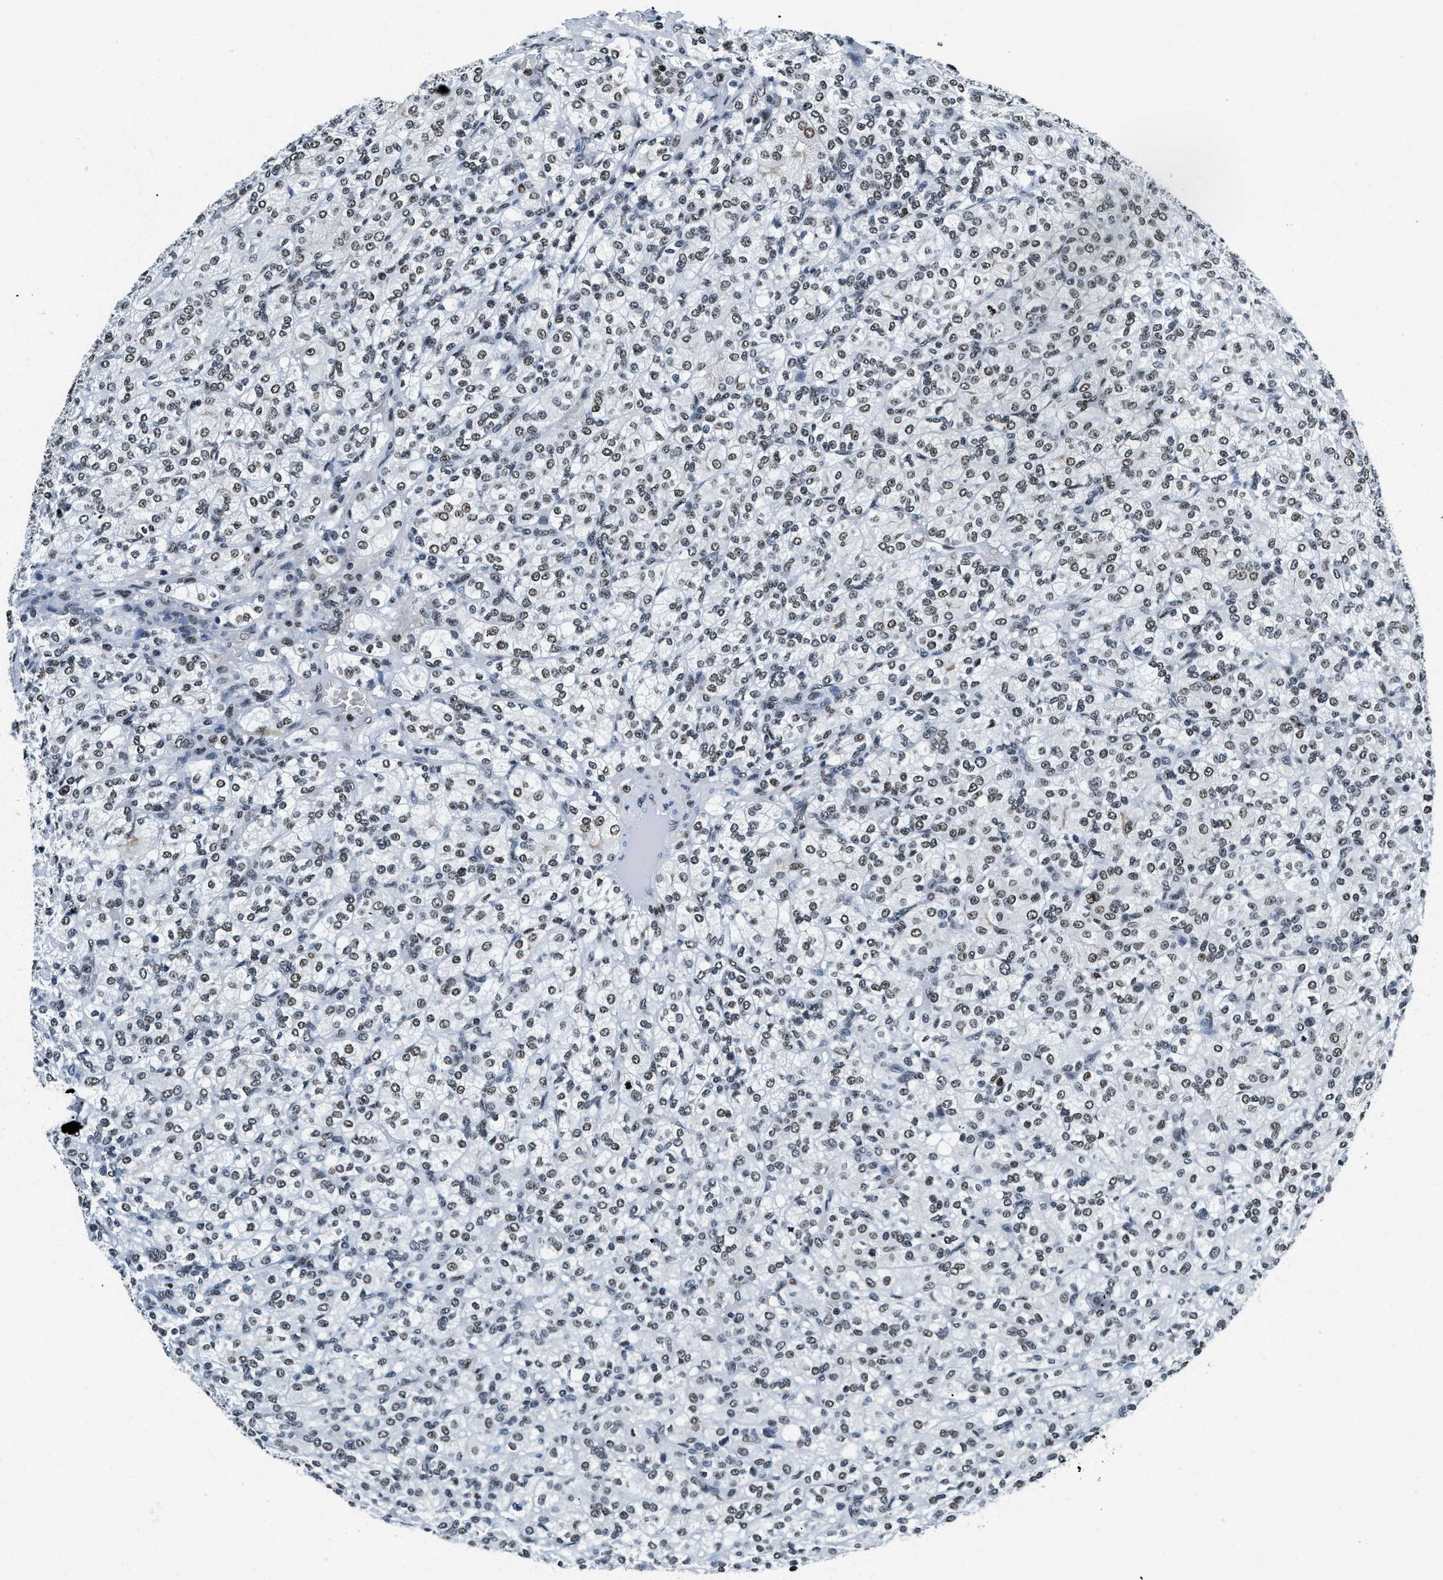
{"staining": {"intensity": "weak", "quantity": ">75%", "location": "nuclear"}, "tissue": "renal cancer", "cell_type": "Tumor cells", "image_type": "cancer", "snomed": [{"axis": "morphology", "description": "Adenocarcinoma, NOS"}, {"axis": "topography", "description": "Kidney"}], "caption": "A brown stain shows weak nuclear expression of a protein in renal cancer tumor cells.", "gene": "TOP1", "patient": {"sex": "male", "age": 77}}